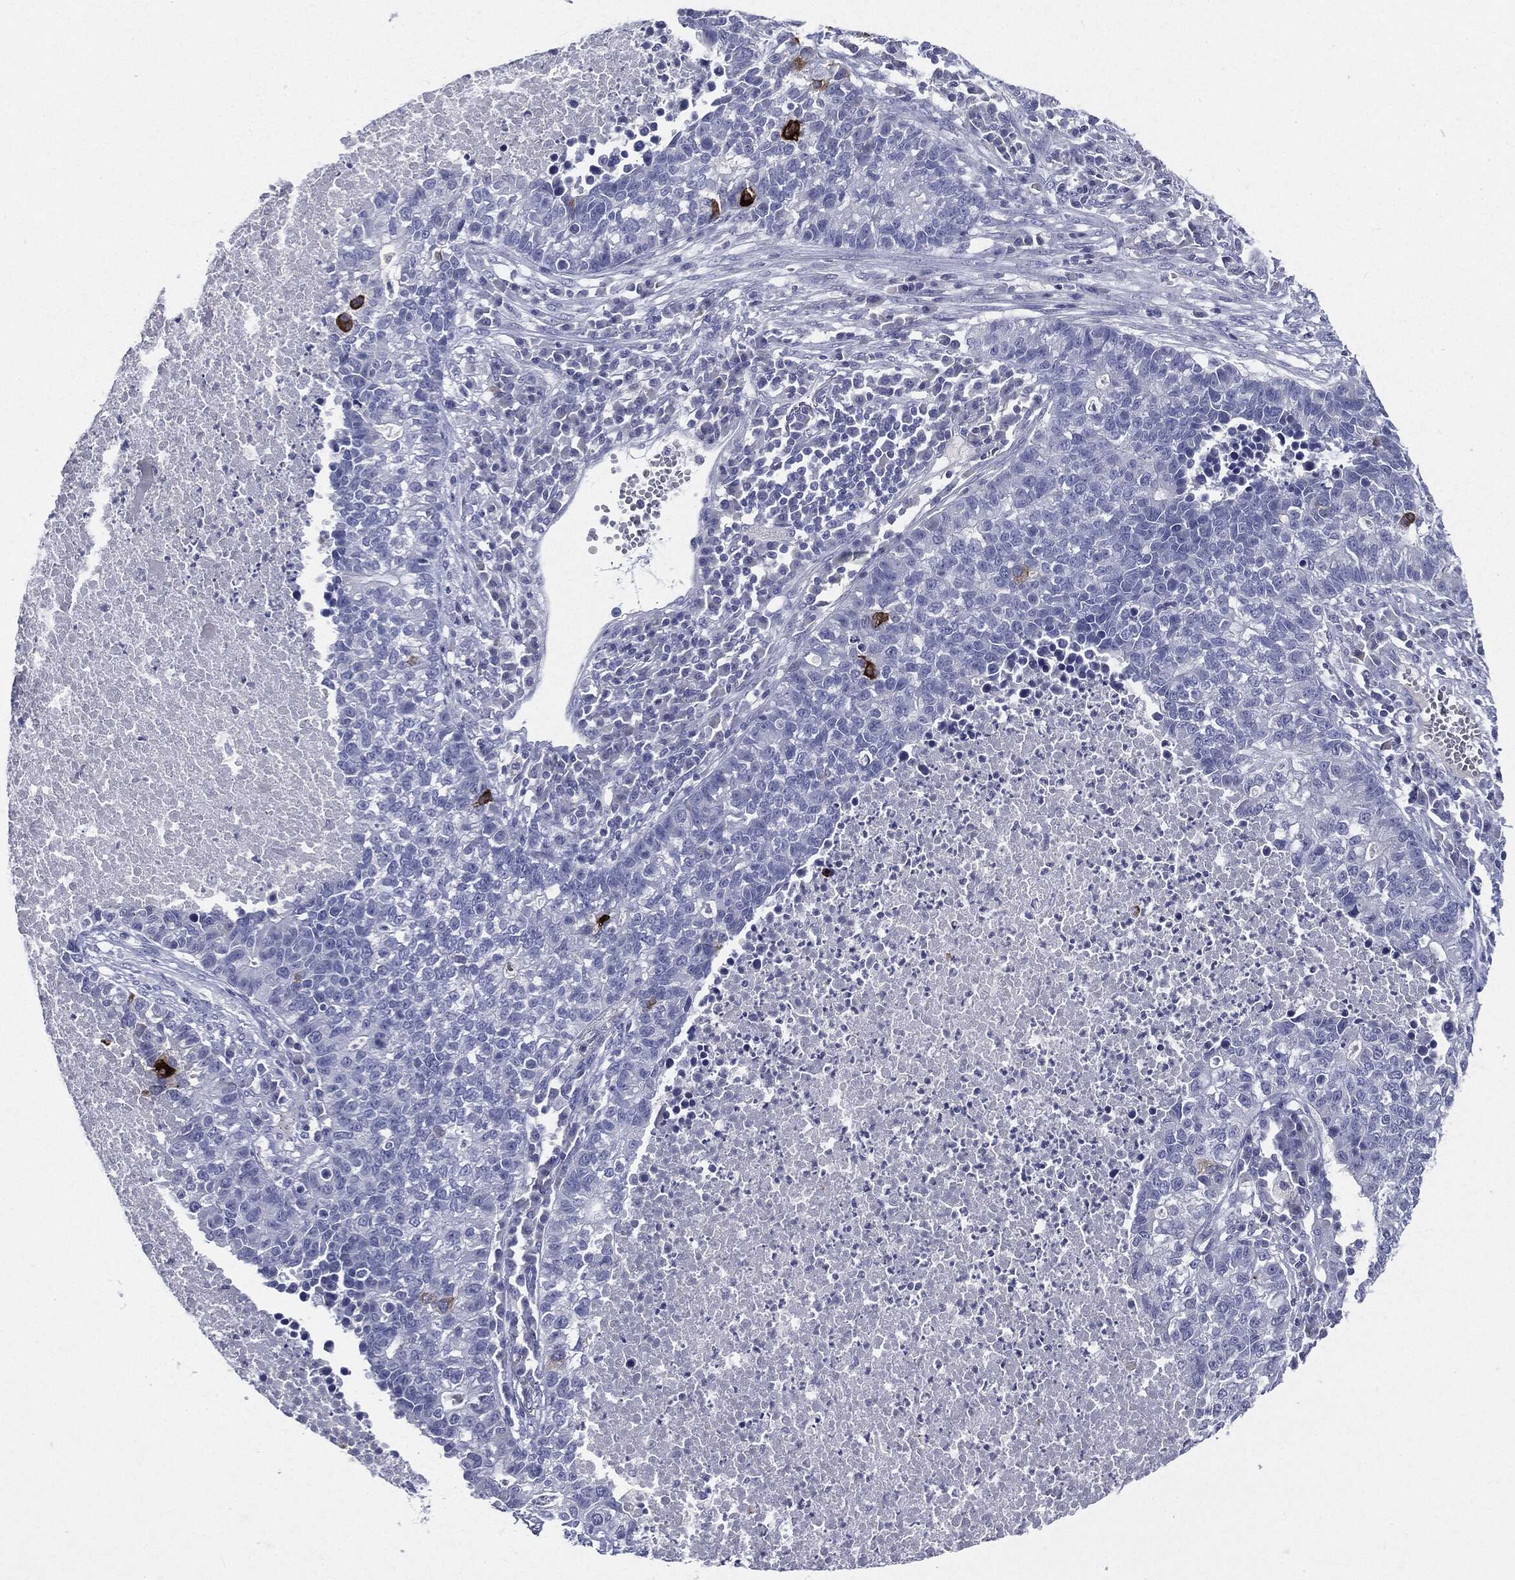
{"staining": {"intensity": "strong", "quantity": "<25%", "location": "cytoplasmic/membranous"}, "tissue": "lung cancer", "cell_type": "Tumor cells", "image_type": "cancer", "snomed": [{"axis": "morphology", "description": "Adenocarcinoma, NOS"}, {"axis": "topography", "description": "Lung"}], "caption": "The photomicrograph demonstrates a brown stain indicating the presence of a protein in the cytoplasmic/membranous of tumor cells in lung cancer. (DAB IHC, brown staining for protein, blue staining for nuclei).", "gene": "CGB1", "patient": {"sex": "male", "age": 57}}